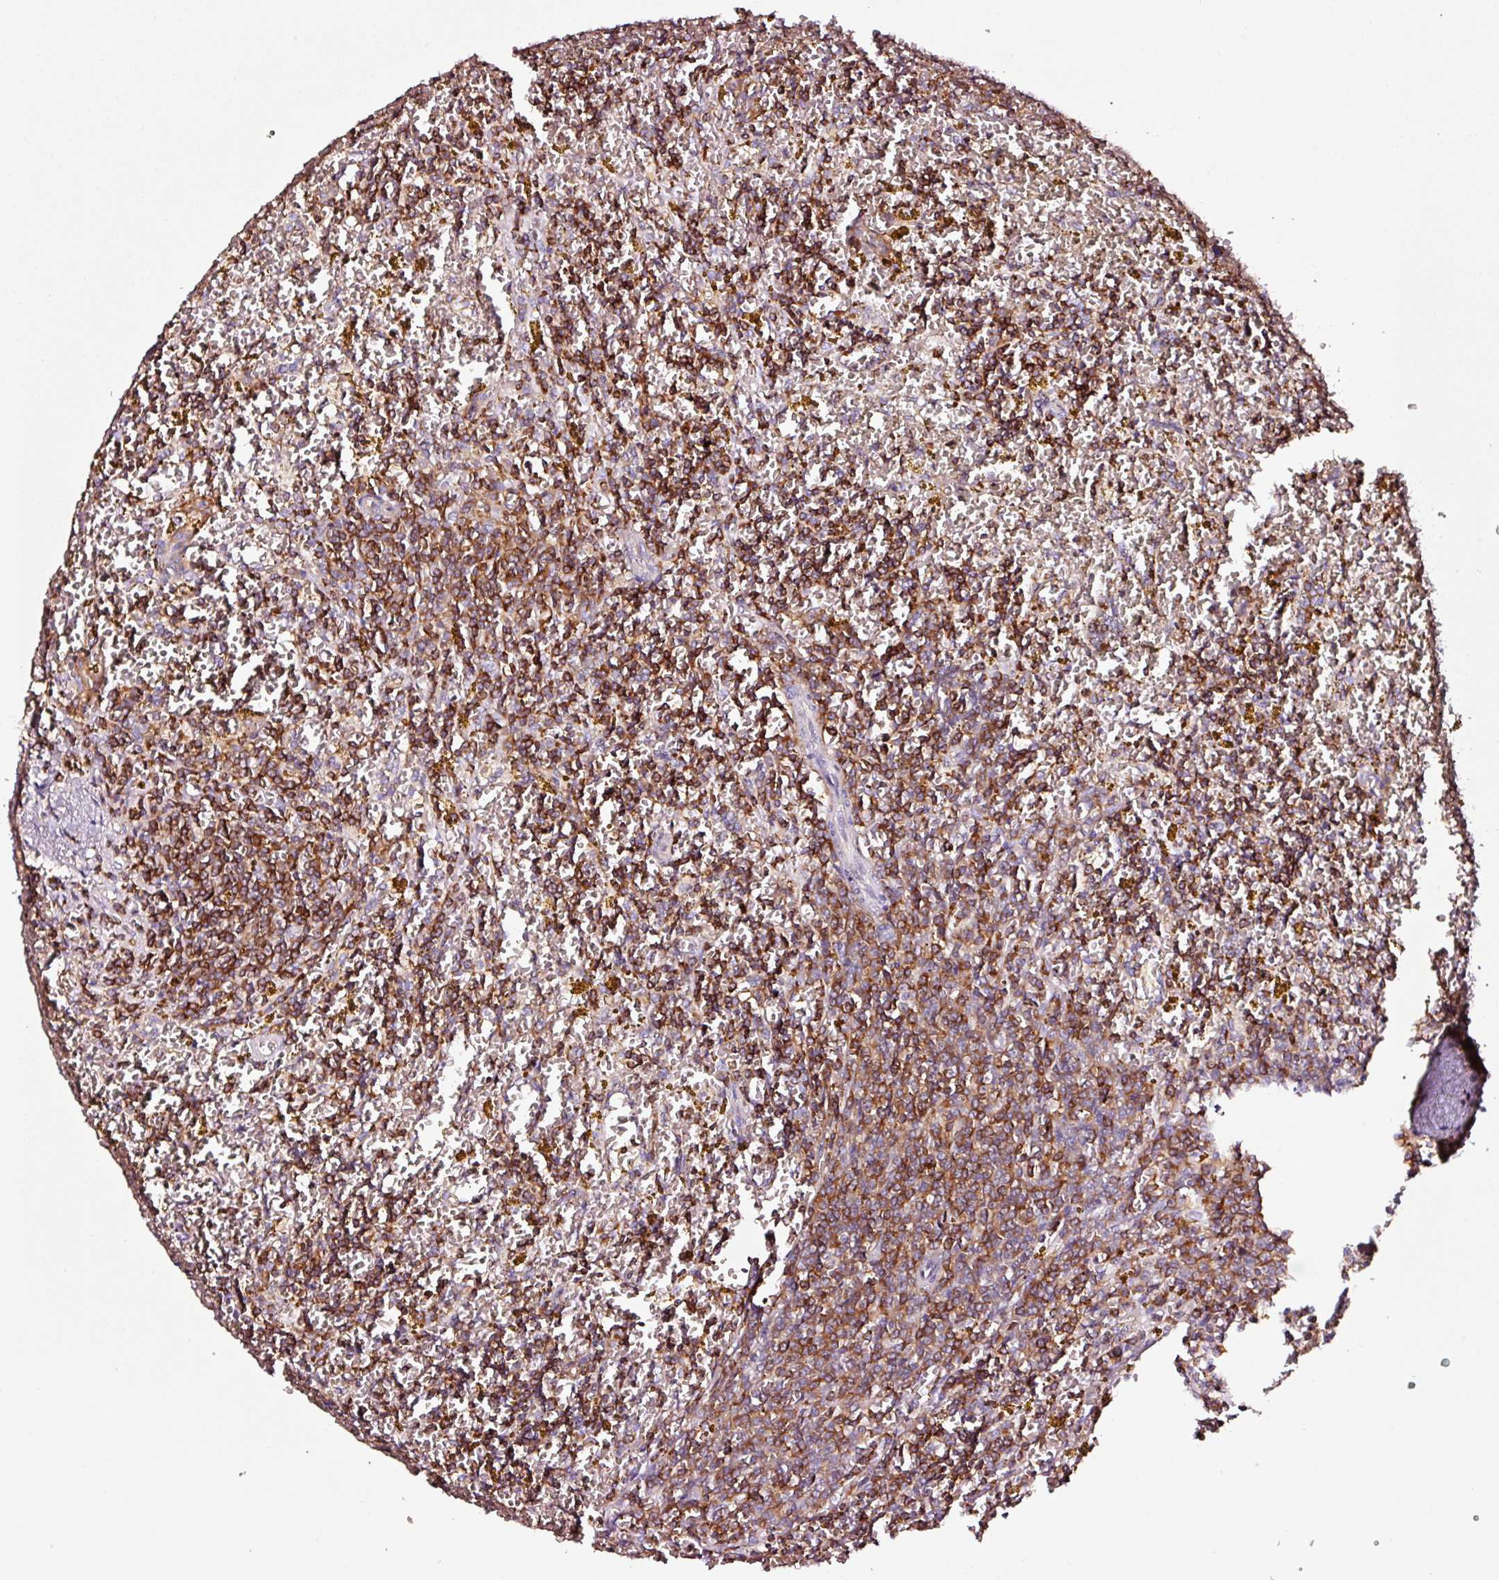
{"staining": {"intensity": "moderate", "quantity": ">75%", "location": "cytoplasmic/membranous"}, "tissue": "lymphoma", "cell_type": "Tumor cells", "image_type": "cancer", "snomed": [{"axis": "morphology", "description": "Malignant lymphoma, non-Hodgkin's type, Low grade"}, {"axis": "topography", "description": "Spleen"}, {"axis": "topography", "description": "Lymph node"}], "caption": "Immunohistochemical staining of human lymphoma shows medium levels of moderate cytoplasmic/membranous protein expression in about >75% of tumor cells.", "gene": "ADD3", "patient": {"sex": "female", "age": 66}}